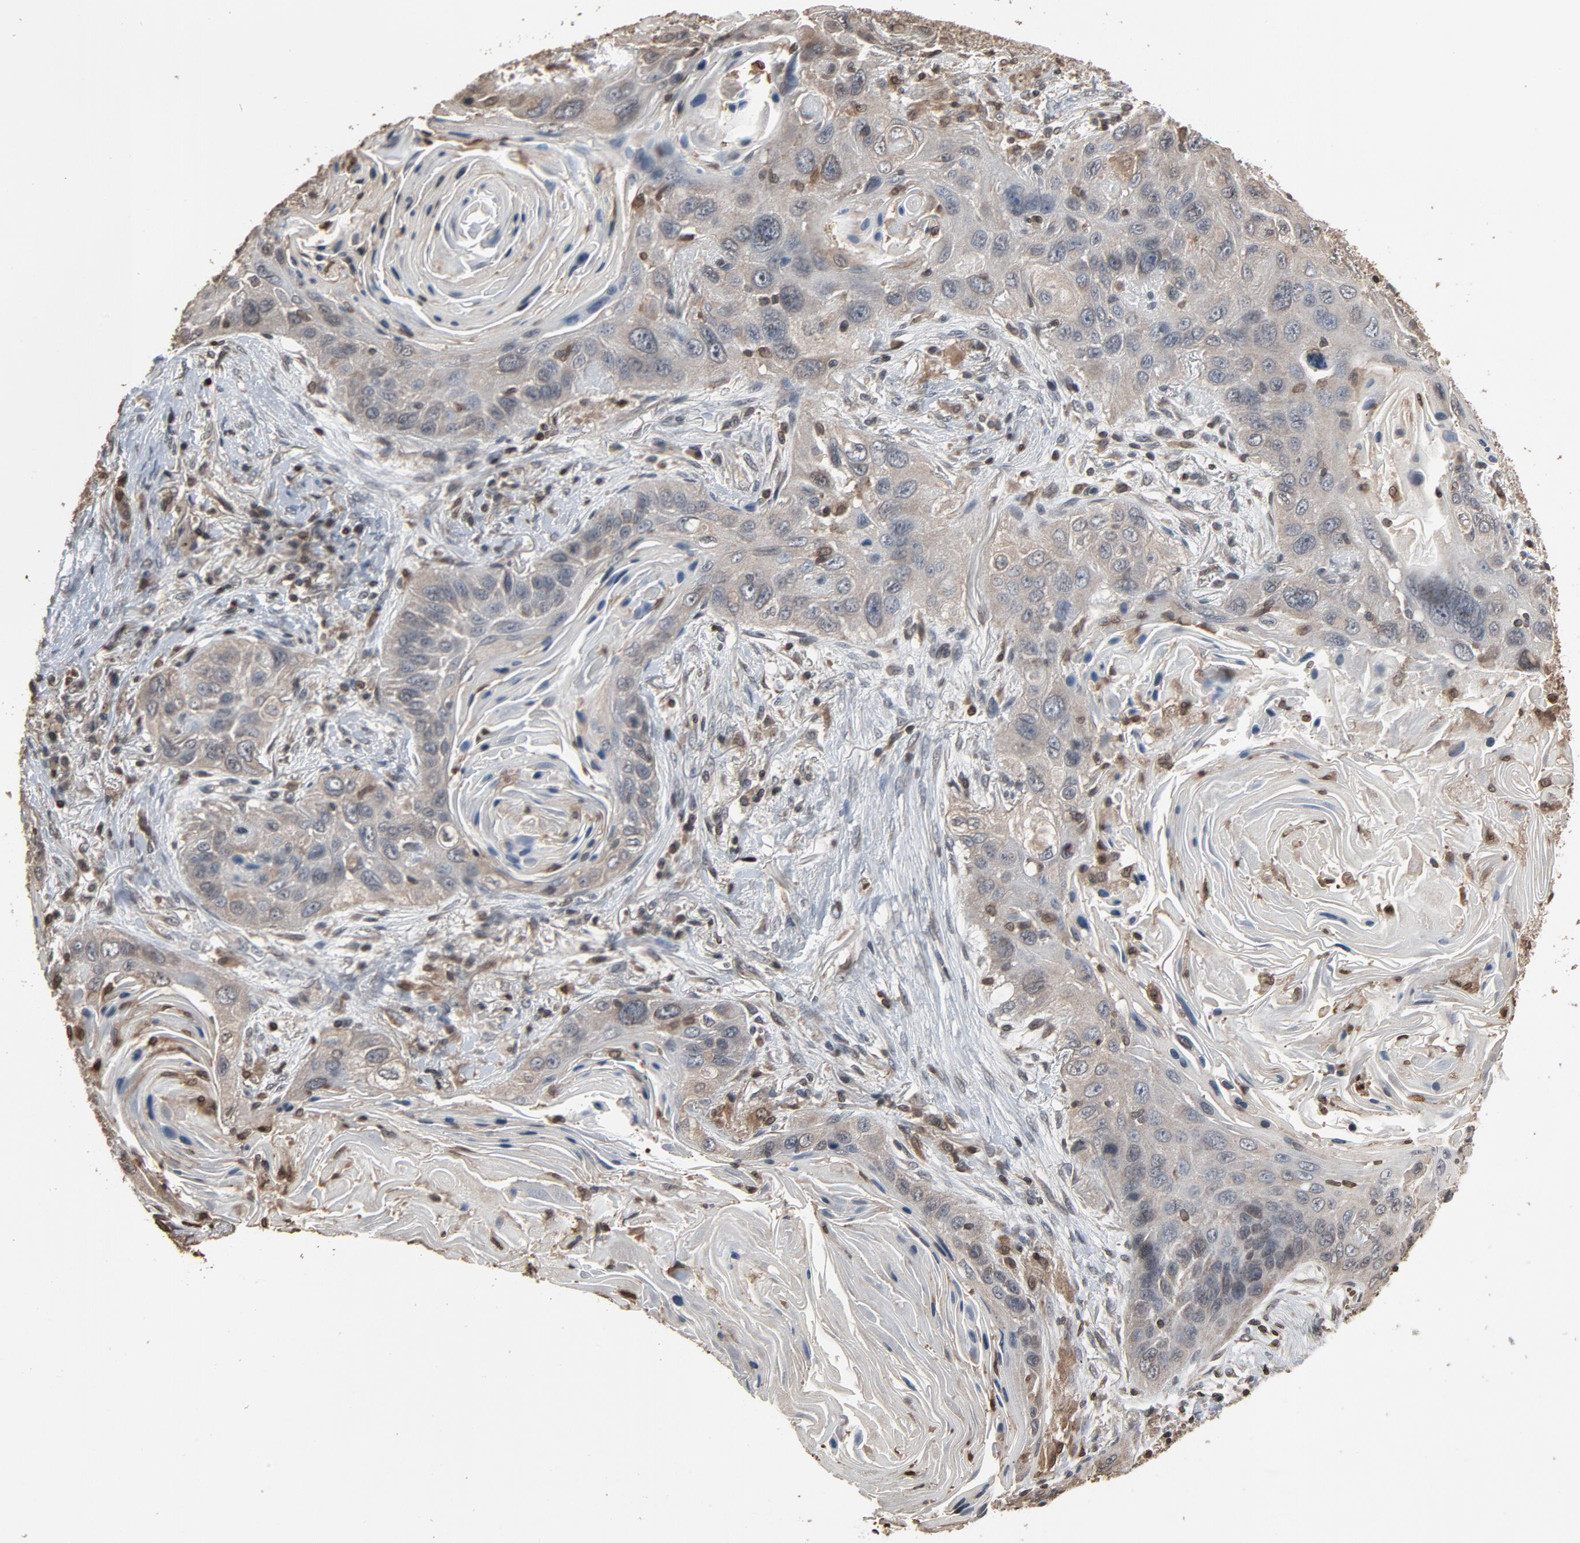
{"staining": {"intensity": "negative", "quantity": "none", "location": "none"}, "tissue": "lung cancer", "cell_type": "Tumor cells", "image_type": "cancer", "snomed": [{"axis": "morphology", "description": "Squamous cell carcinoma, NOS"}, {"axis": "topography", "description": "Lung"}], "caption": "The immunohistochemistry (IHC) micrograph has no significant staining in tumor cells of lung cancer (squamous cell carcinoma) tissue.", "gene": "UBE2D1", "patient": {"sex": "female", "age": 67}}